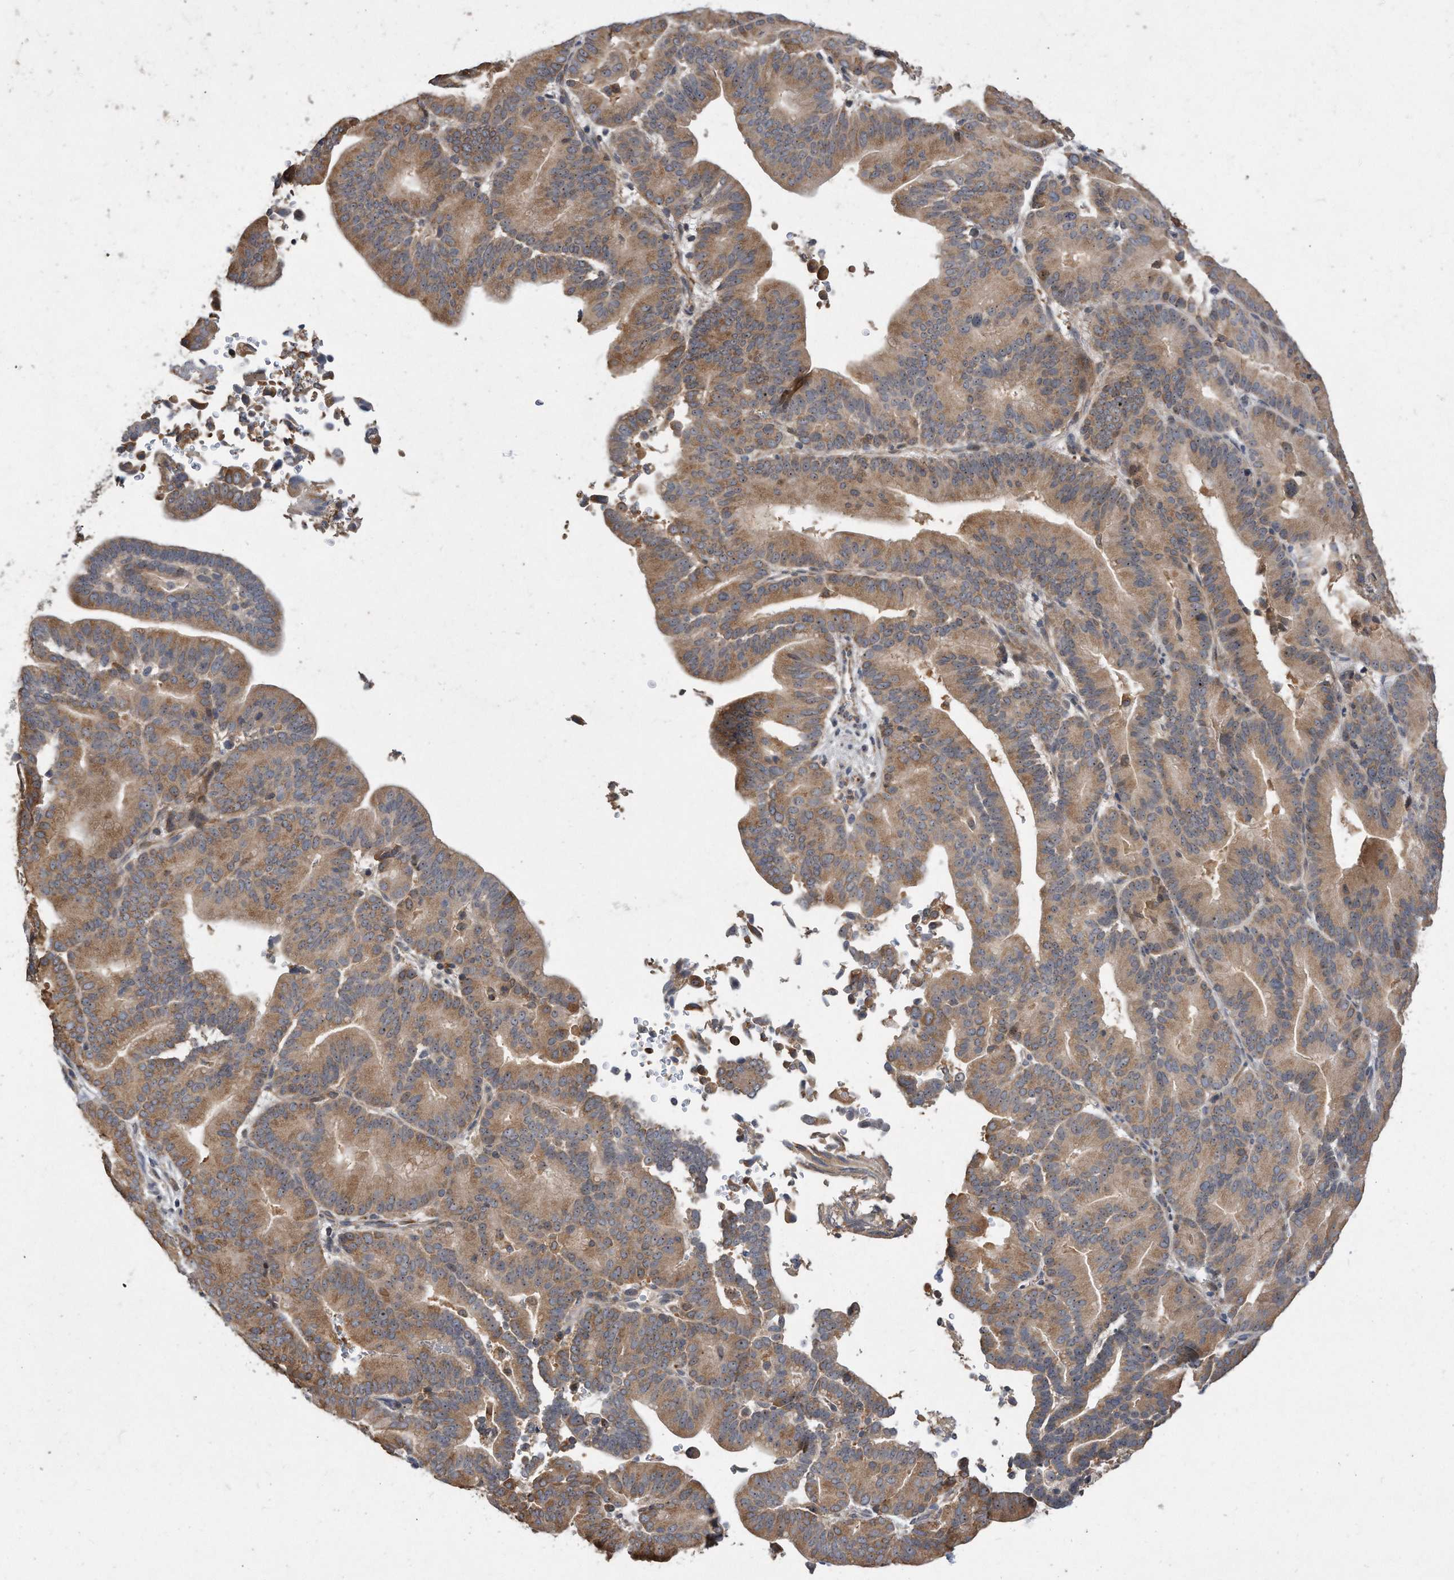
{"staining": {"intensity": "moderate", "quantity": ">75%", "location": "cytoplasmic/membranous,nuclear"}, "tissue": "liver cancer", "cell_type": "Tumor cells", "image_type": "cancer", "snomed": [{"axis": "morphology", "description": "Cholangiocarcinoma"}, {"axis": "topography", "description": "Liver"}], "caption": "Immunohistochemical staining of liver cancer (cholangiocarcinoma) displays medium levels of moderate cytoplasmic/membranous and nuclear staining in approximately >75% of tumor cells. The staining was performed using DAB, with brown indicating positive protein expression. Nuclei are stained blue with hematoxylin.", "gene": "PGBD2", "patient": {"sex": "female", "age": 75}}